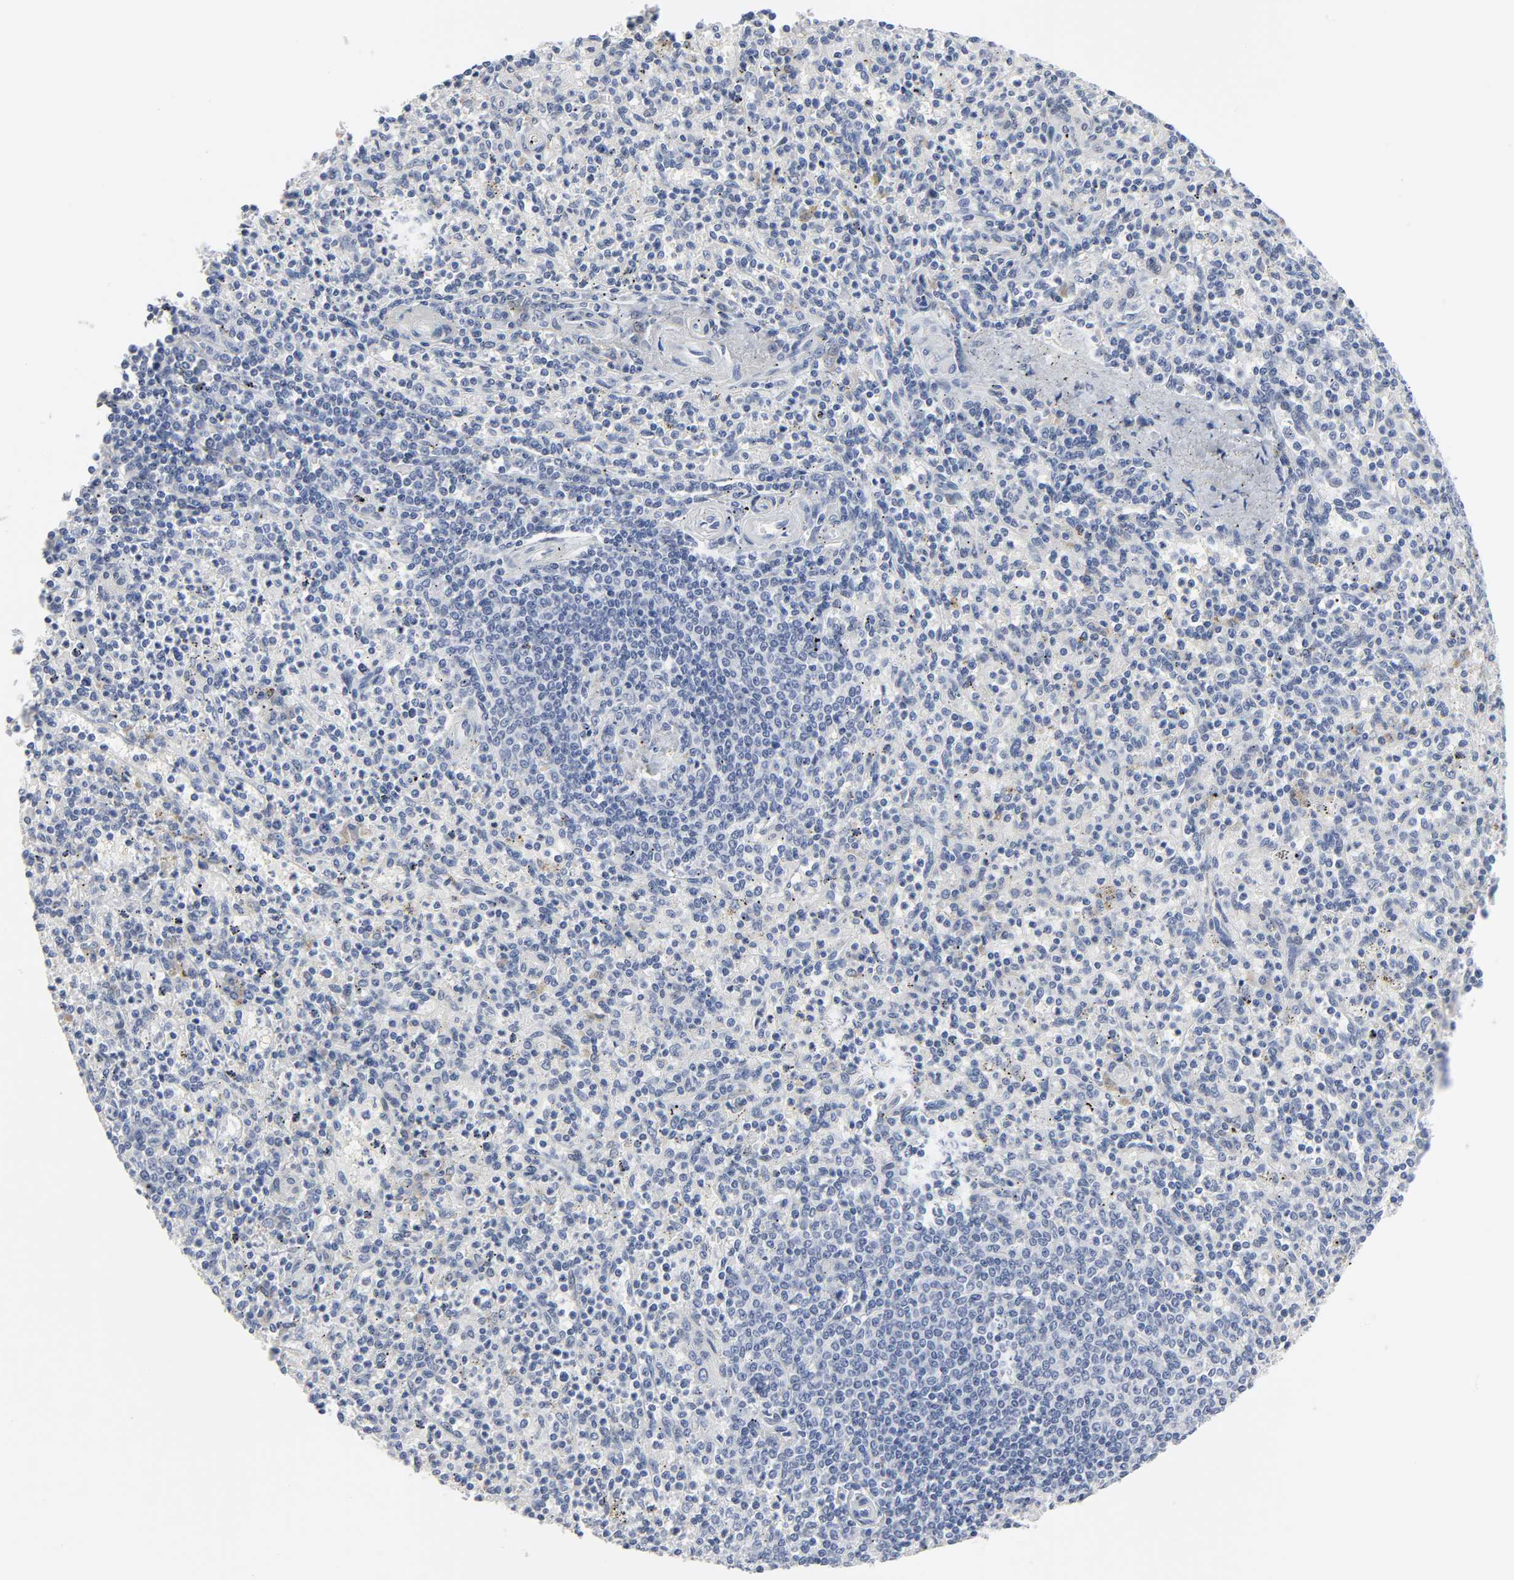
{"staining": {"intensity": "negative", "quantity": "none", "location": "none"}, "tissue": "spleen", "cell_type": "Cells in red pulp", "image_type": "normal", "snomed": [{"axis": "morphology", "description": "Normal tissue, NOS"}, {"axis": "topography", "description": "Spleen"}], "caption": "There is no significant positivity in cells in red pulp of spleen. (Immunohistochemistry, brightfield microscopy, high magnification).", "gene": "SALL2", "patient": {"sex": "male", "age": 72}}